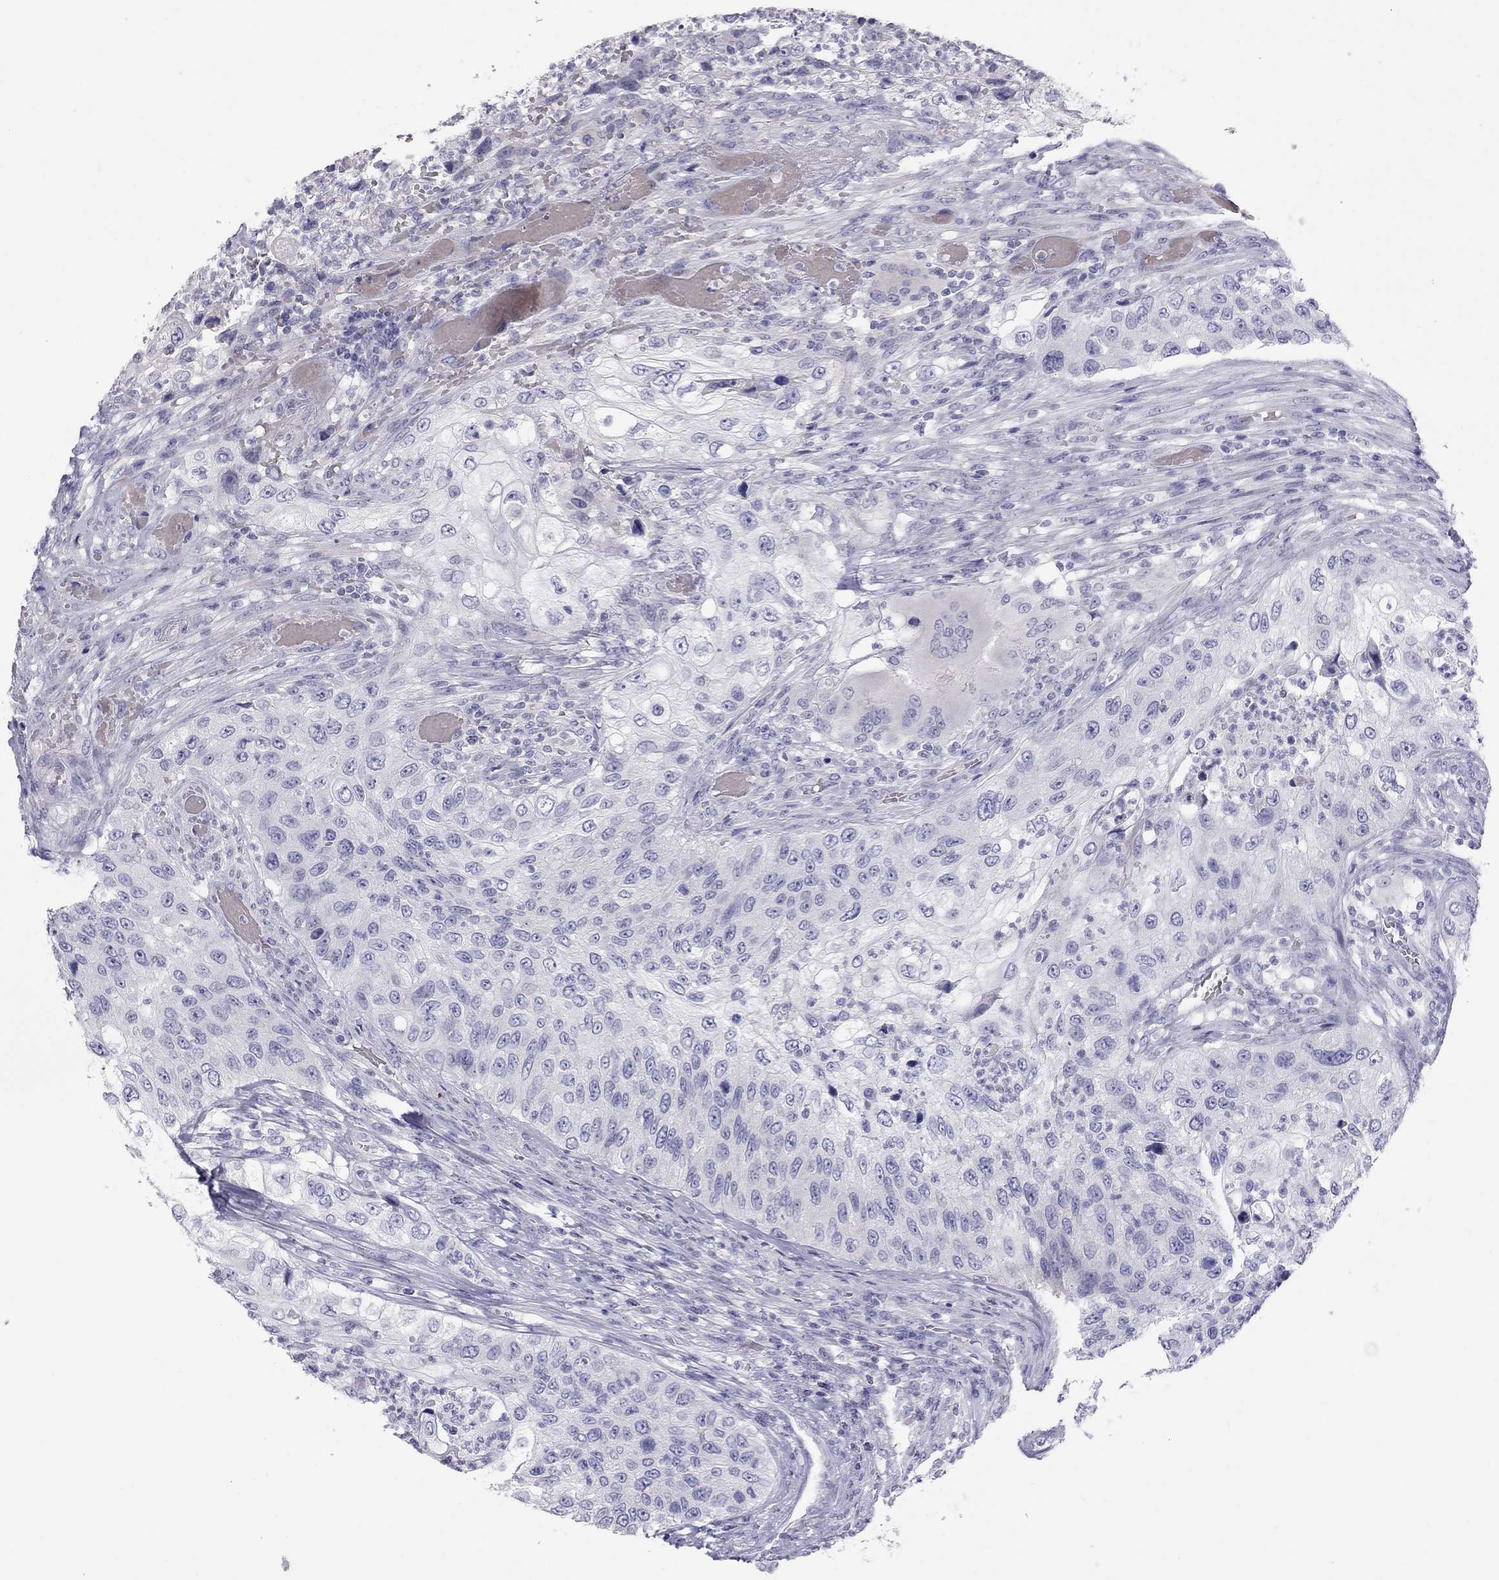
{"staining": {"intensity": "negative", "quantity": "none", "location": "none"}, "tissue": "urothelial cancer", "cell_type": "Tumor cells", "image_type": "cancer", "snomed": [{"axis": "morphology", "description": "Urothelial carcinoma, High grade"}, {"axis": "topography", "description": "Urinary bladder"}], "caption": "This is an immunohistochemistry photomicrograph of human high-grade urothelial carcinoma. There is no staining in tumor cells.", "gene": "MUC16", "patient": {"sex": "female", "age": 60}}